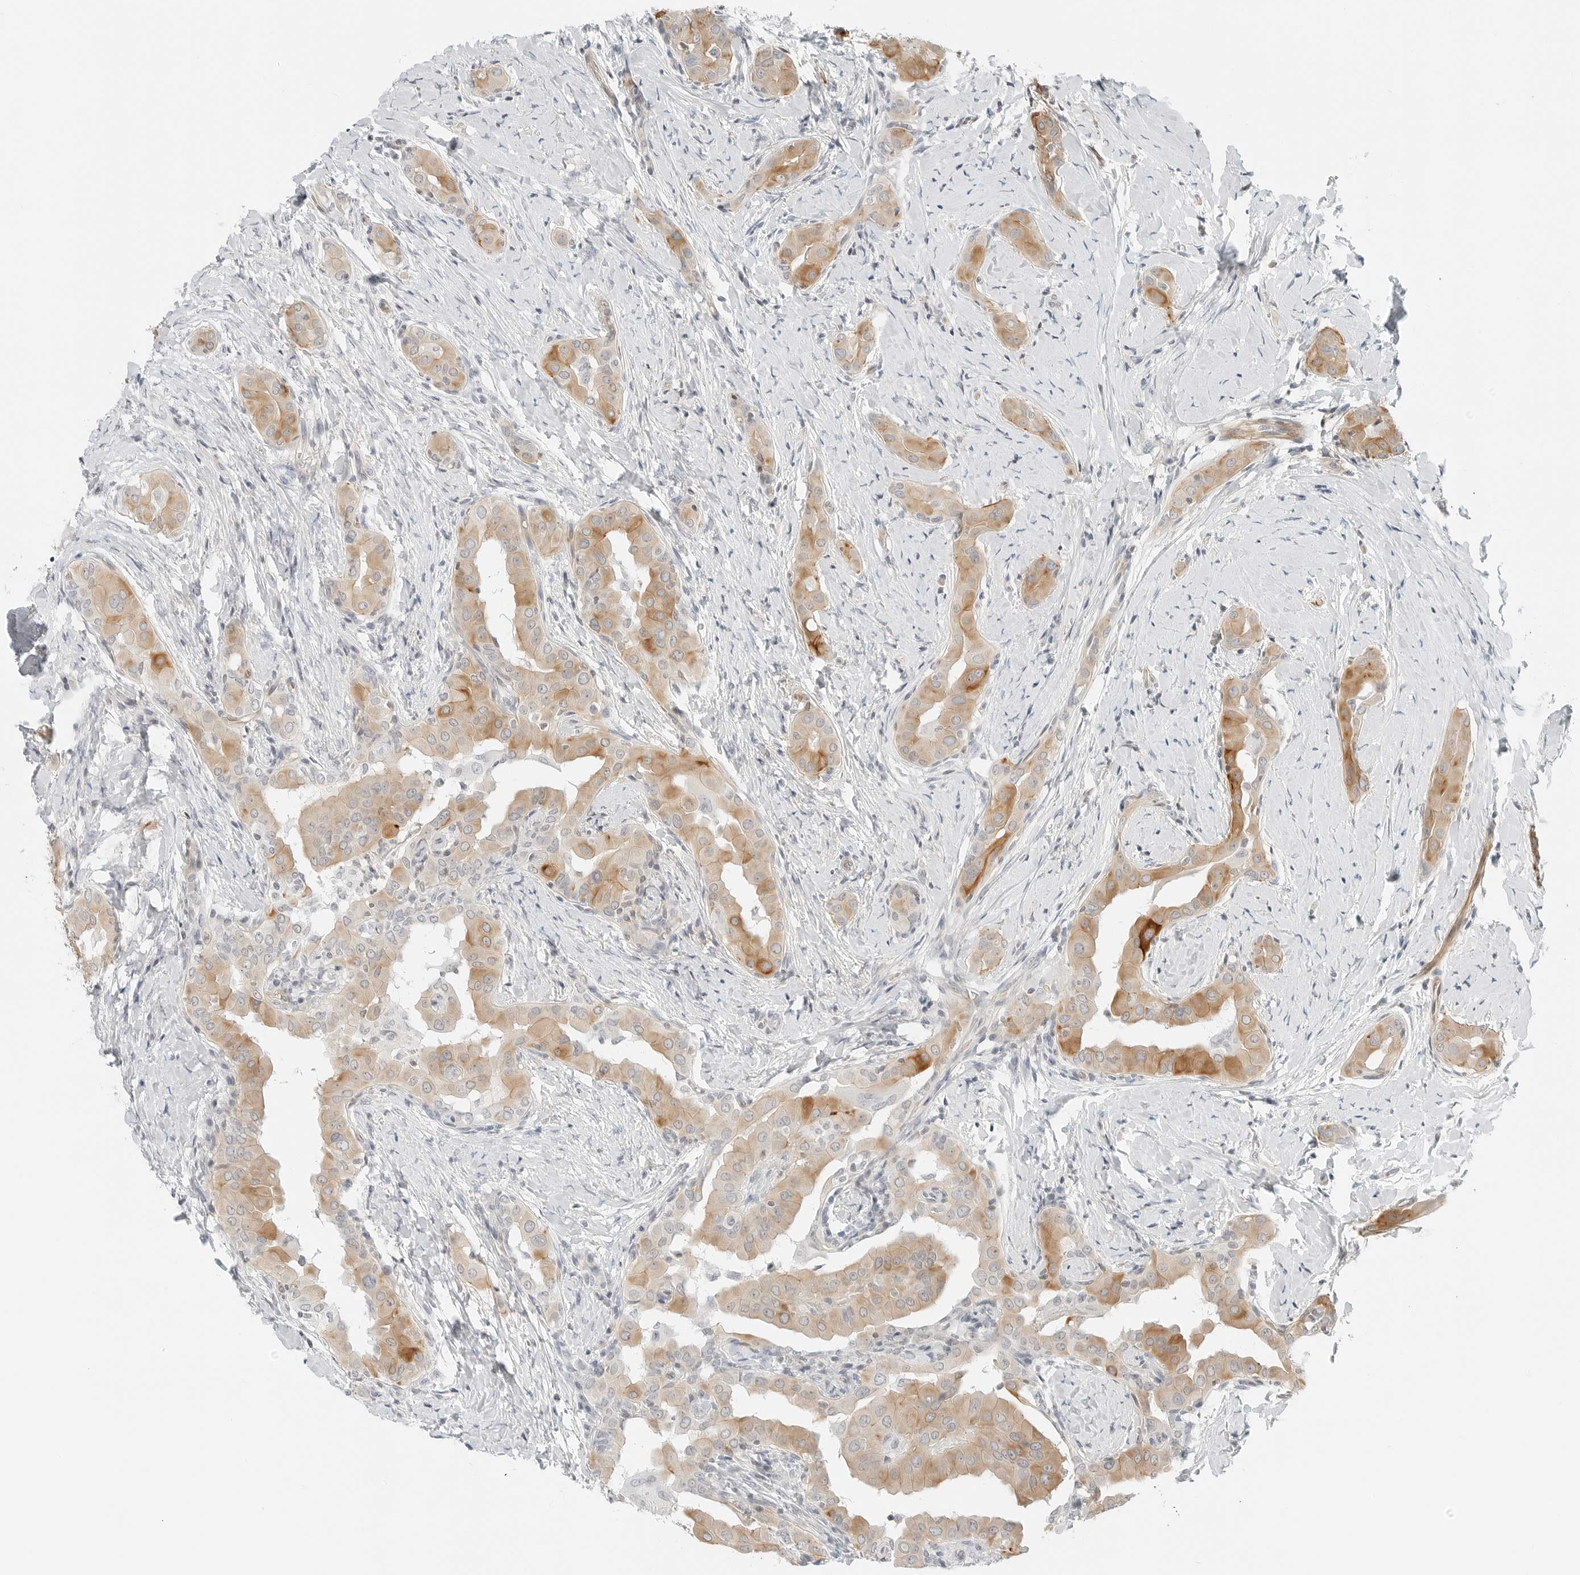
{"staining": {"intensity": "moderate", "quantity": ">75%", "location": "cytoplasmic/membranous"}, "tissue": "thyroid cancer", "cell_type": "Tumor cells", "image_type": "cancer", "snomed": [{"axis": "morphology", "description": "Papillary adenocarcinoma, NOS"}, {"axis": "topography", "description": "Thyroid gland"}], "caption": "This is a histology image of immunohistochemistry (IHC) staining of thyroid cancer, which shows moderate staining in the cytoplasmic/membranous of tumor cells.", "gene": "IQCC", "patient": {"sex": "male", "age": 33}}